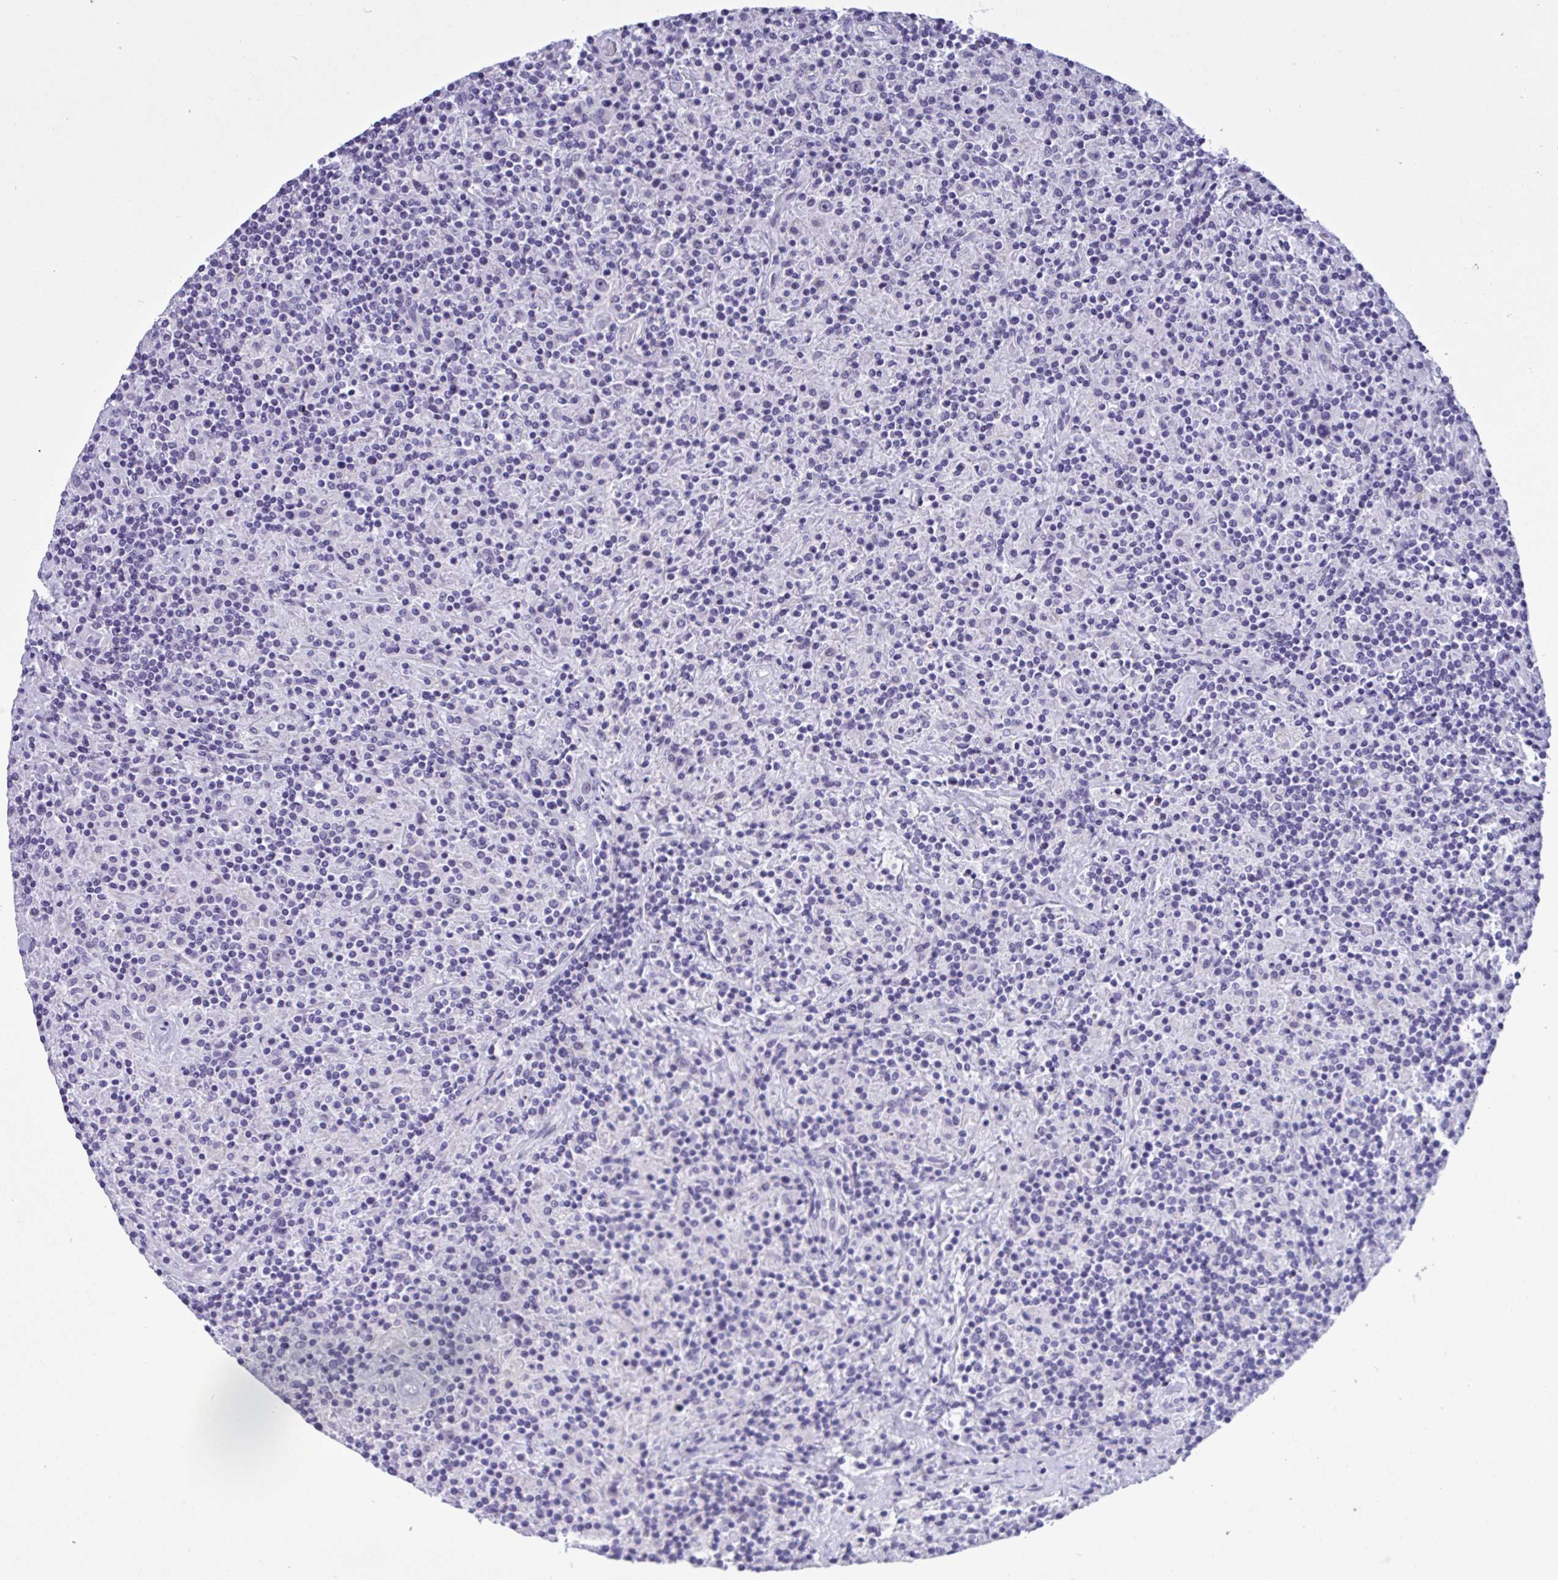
{"staining": {"intensity": "negative", "quantity": "none", "location": "none"}, "tissue": "lymphoma", "cell_type": "Tumor cells", "image_type": "cancer", "snomed": [{"axis": "morphology", "description": "Hodgkin's disease, NOS"}, {"axis": "topography", "description": "Lymph node"}], "caption": "DAB immunohistochemical staining of human Hodgkin's disease displays no significant staining in tumor cells. (DAB immunohistochemistry with hematoxylin counter stain).", "gene": "YBX2", "patient": {"sex": "male", "age": 70}}